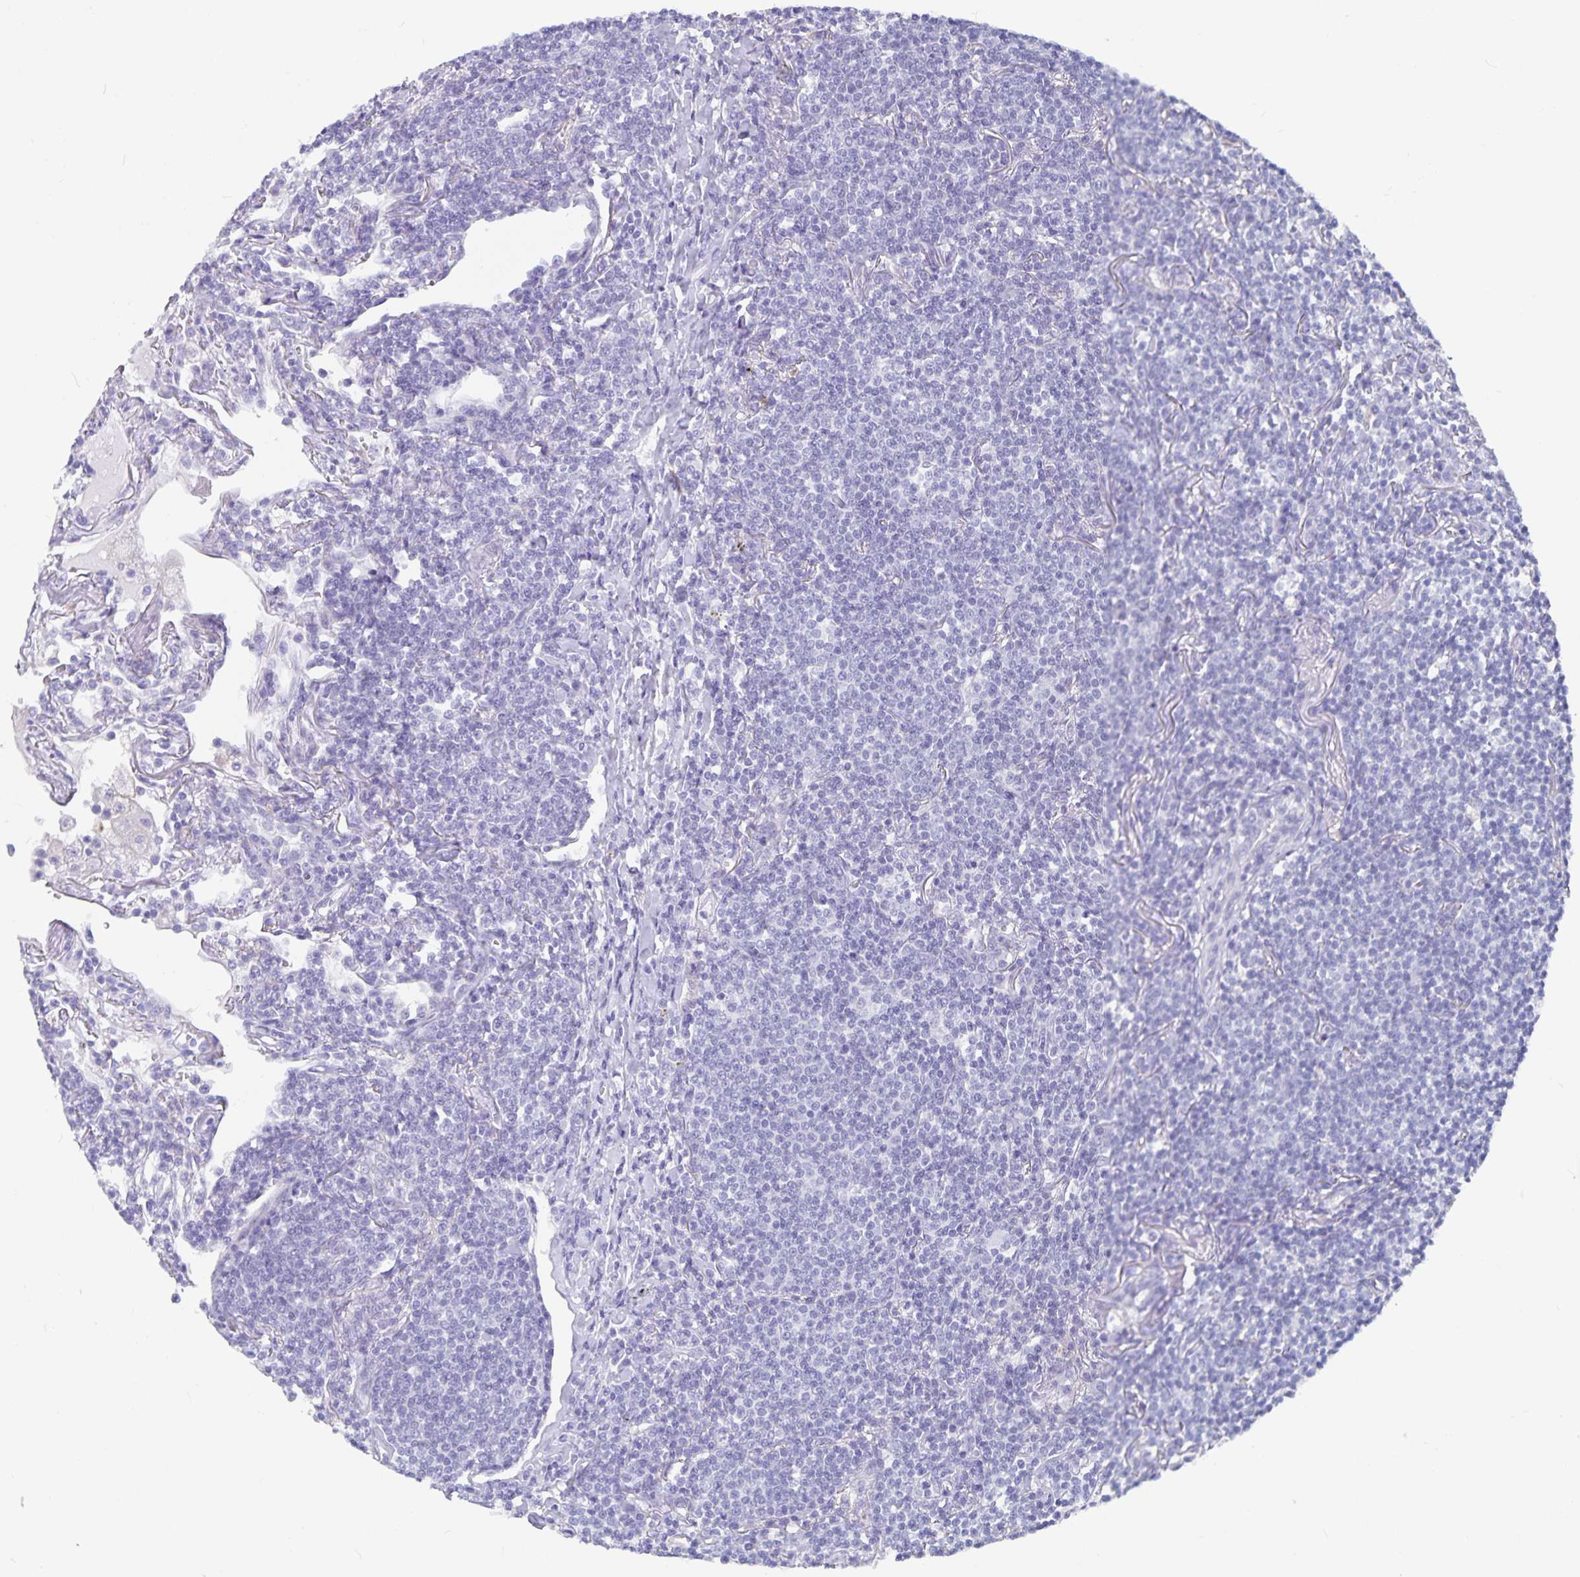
{"staining": {"intensity": "negative", "quantity": "none", "location": "none"}, "tissue": "lymphoma", "cell_type": "Tumor cells", "image_type": "cancer", "snomed": [{"axis": "morphology", "description": "Malignant lymphoma, non-Hodgkin's type, Low grade"}, {"axis": "topography", "description": "Lung"}], "caption": "Protein analysis of low-grade malignant lymphoma, non-Hodgkin's type reveals no significant positivity in tumor cells.", "gene": "PLAC1", "patient": {"sex": "female", "age": 71}}